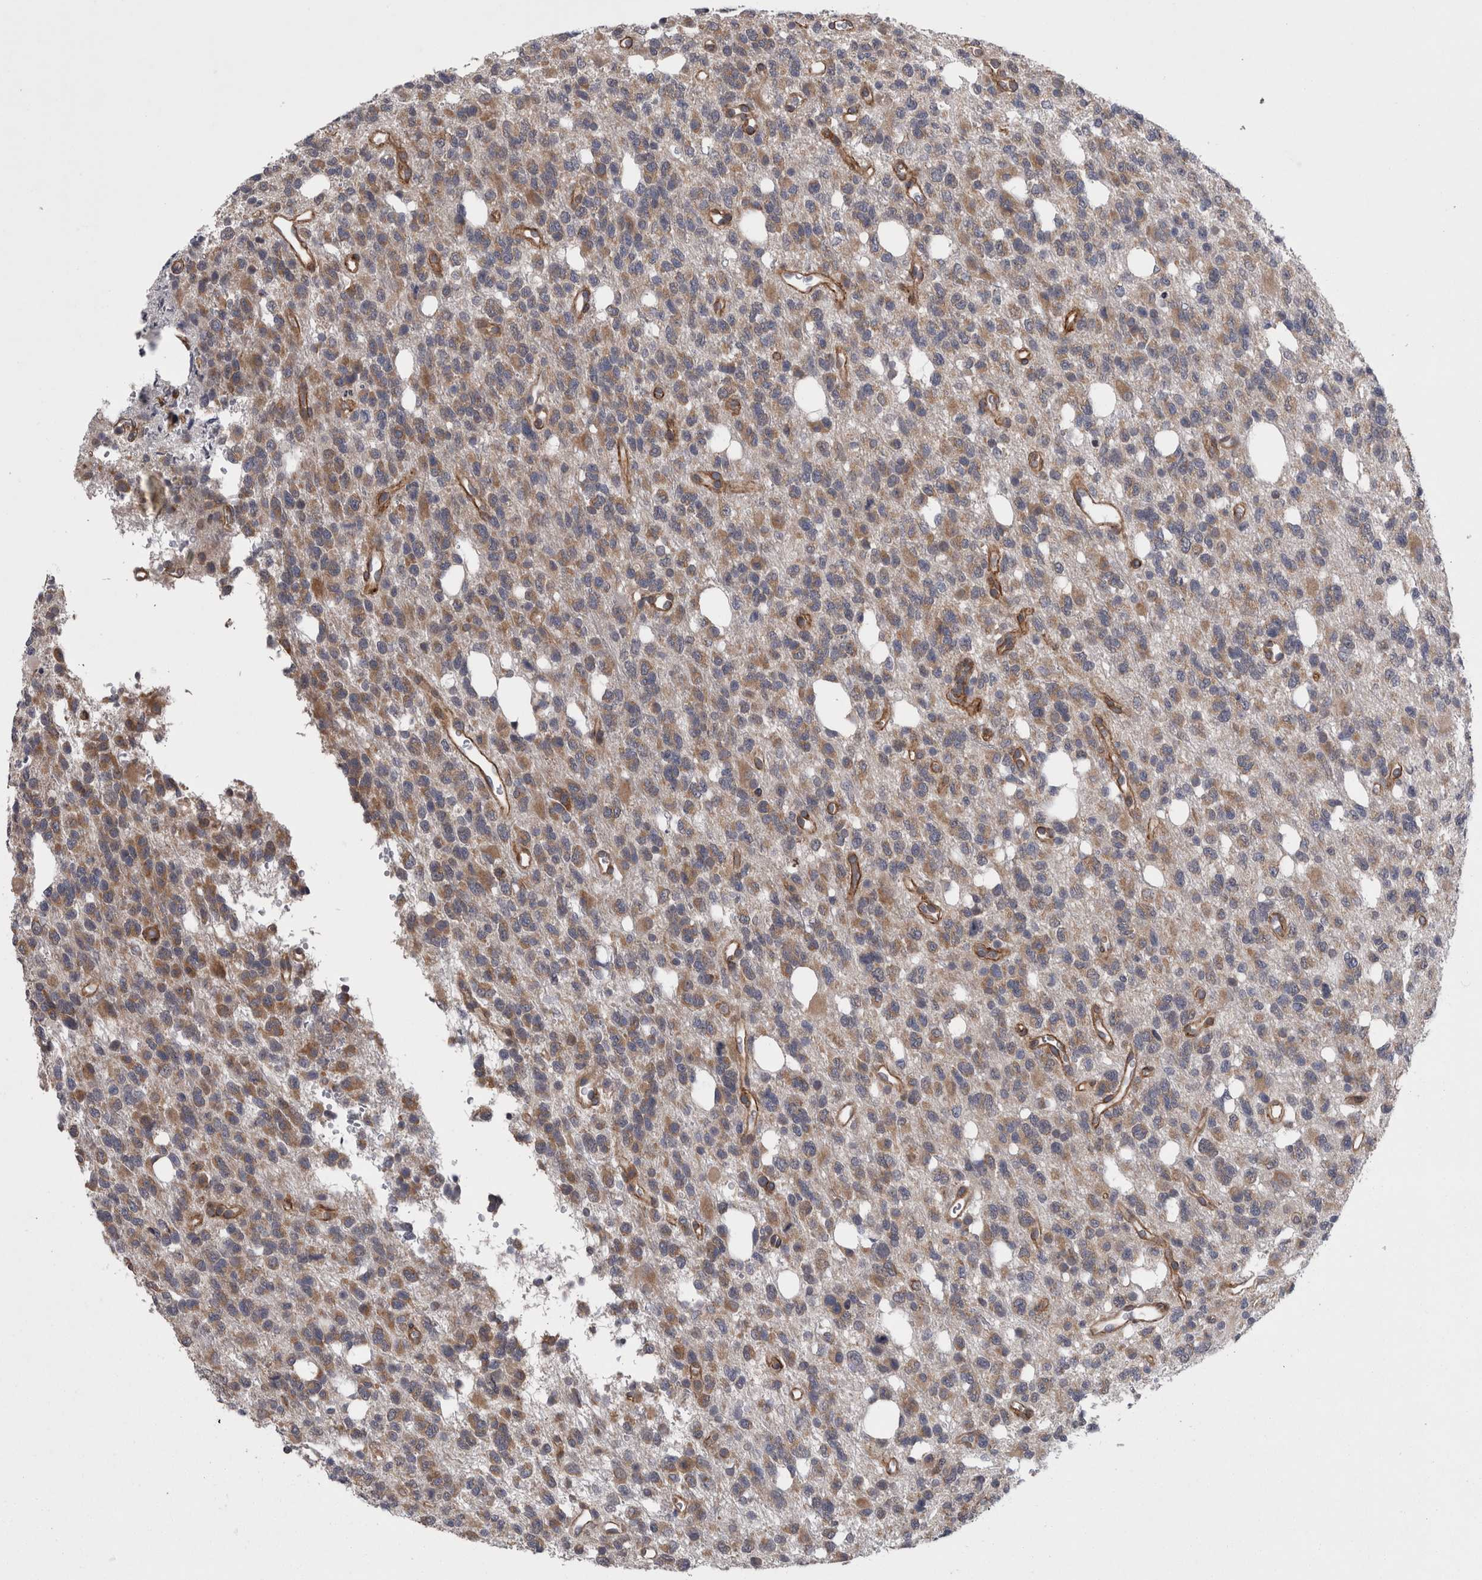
{"staining": {"intensity": "weak", "quantity": ">75%", "location": "cytoplasmic/membranous"}, "tissue": "glioma", "cell_type": "Tumor cells", "image_type": "cancer", "snomed": [{"axis": "morphology", "description": "Glioma, malignant, High grade"}, {"axis": "topography", "description": "Brain"}], "caption": "DAB immunohistochemical staining of malignant high-grade glioma demonstrates weak cytoplasmic/membranous protein staining in about >75% of tumor cells.", "gene": "DDX6", "patient": {"sex": "female", "age": 62}}